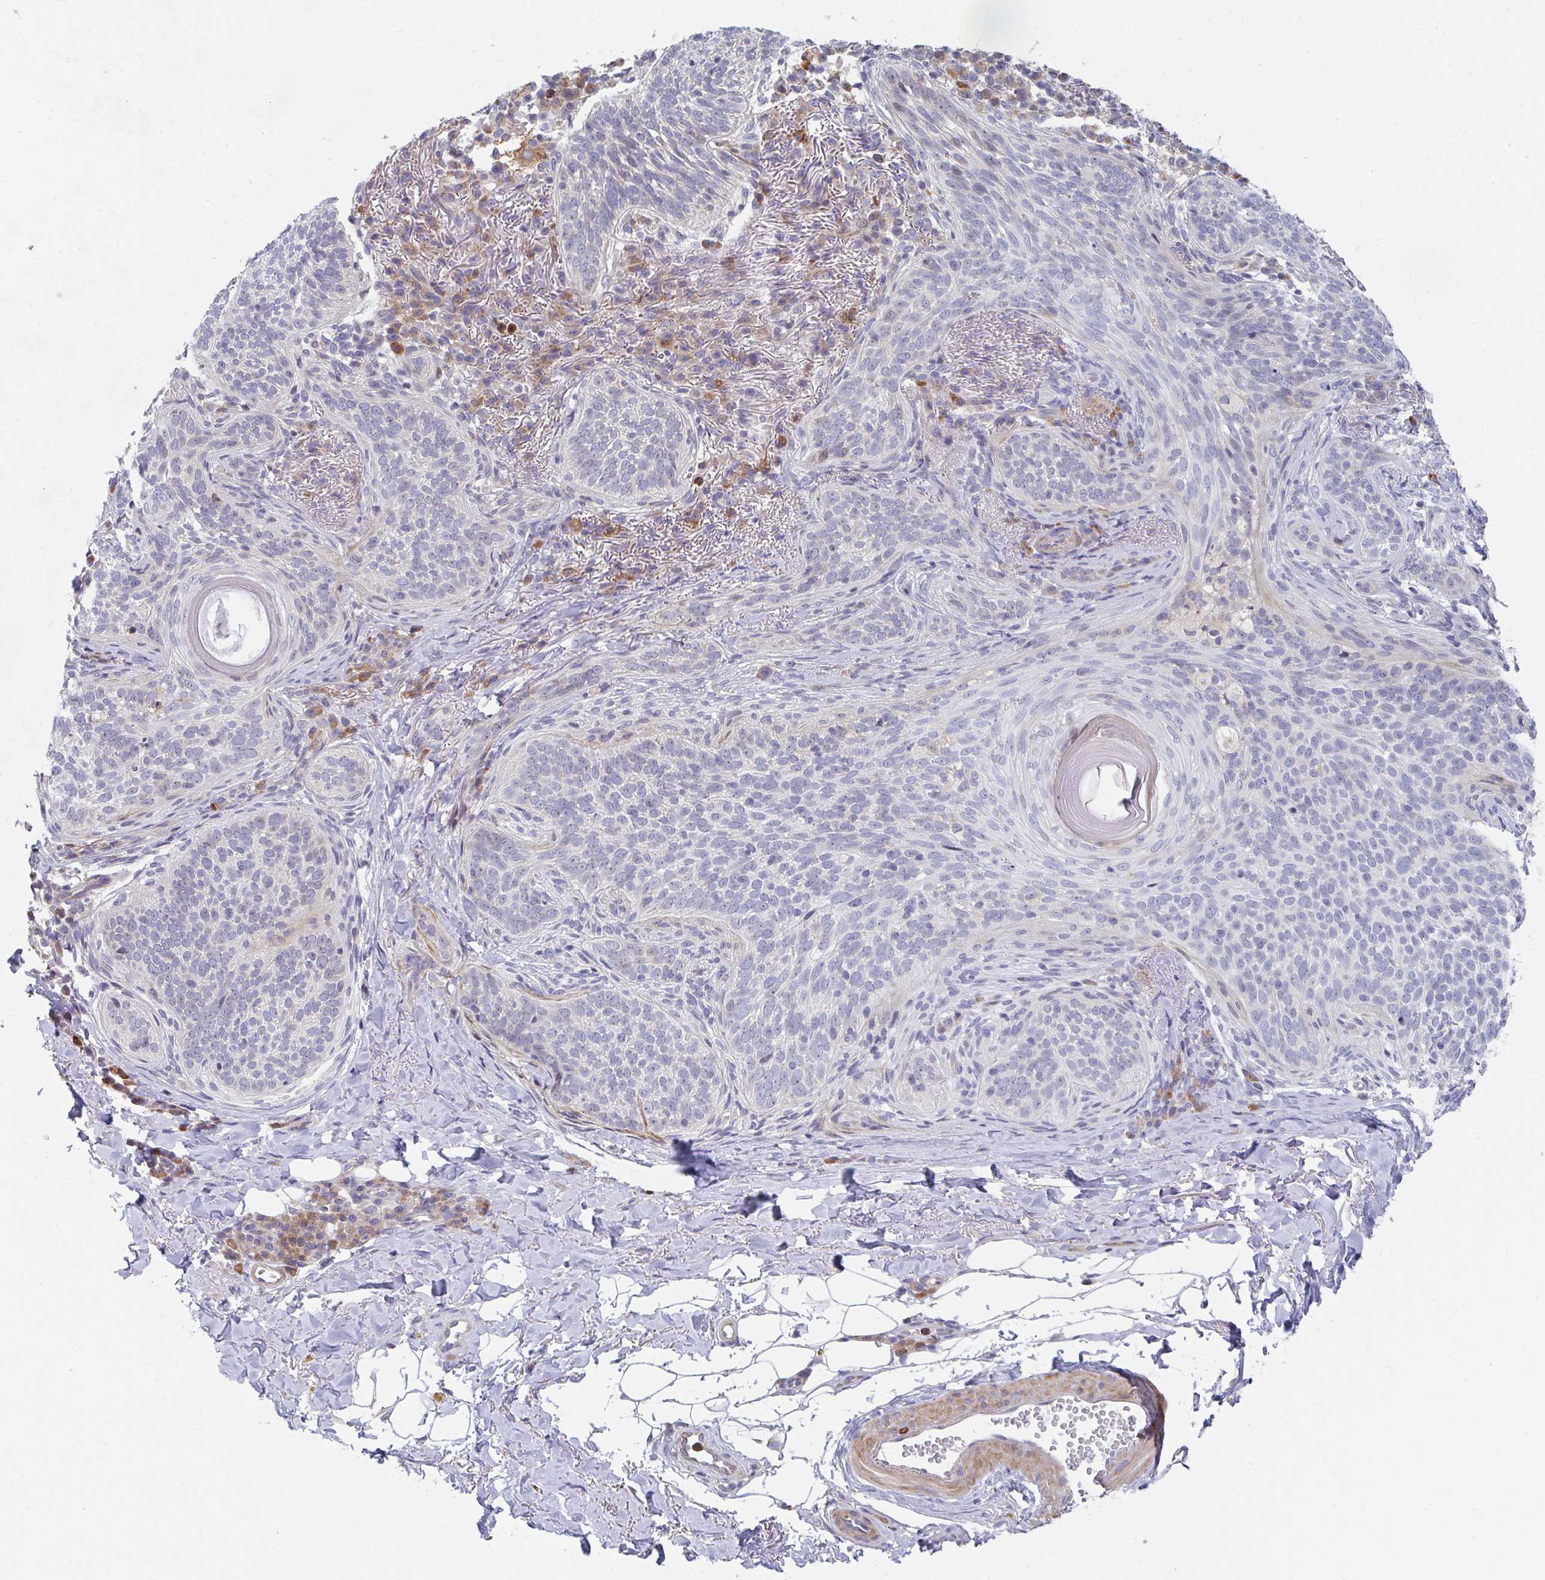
{"staining": {"intensity": "negative", "quantity": "none", "location": "none"}, "tissue": "skin cancer", "cell_type": "Tumor cells", "image_type": "cancer", "snomed": [{"axis": "morphology", "description": "Basal cell carcinoma"}, {"axis": "topography", "description": "Skin"}, {"axis": "topography", "description": "Skin of head"}], "caption": "This is a image of immunohistochemistry (IHC) staining of skin cancer (basal cell carcinoma), which shows no expression in tumor cells. (IHC, brightfield microscopy, high magnification).", "gene": "KLHL33", "patient": {"sex": "male", "age": 62}}